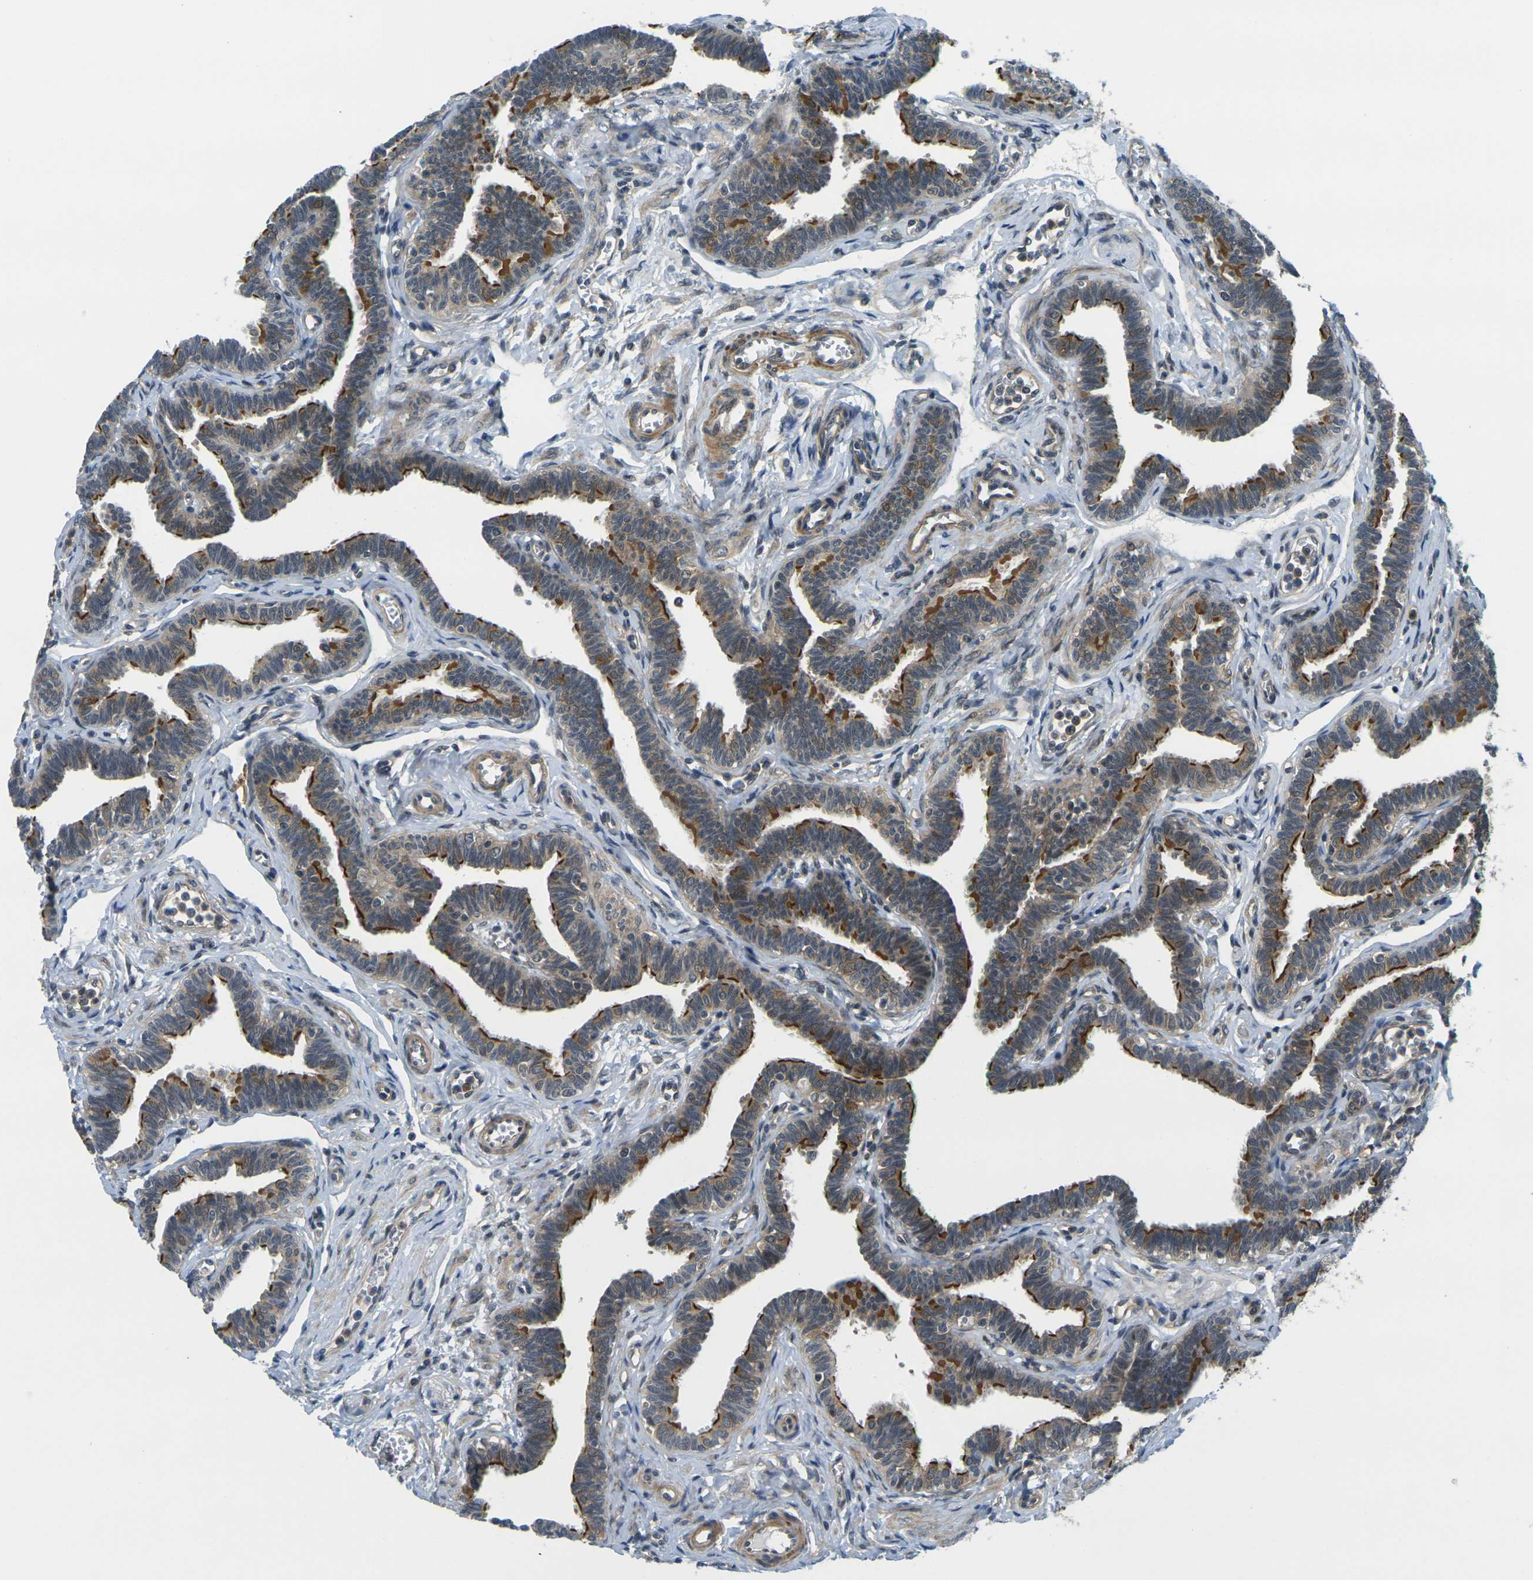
{"staining": {"intensity": "strong", "quantity": ">75%", "location": "cytoplasmic/membranous"}, "tissue": "fallopian tube", "cell_type": "Glandular cells", "image_type": "normal", "snomed": [{"axis": "morphology", "description": "Normal tissue, NOS"}, {"axis": "topography", "description": "Fallopian tube"}, {"axis": "topography", "description": "Ovary"}], "caption": "Protein staining of benign fallopian tube exhibits strong cytoplasmic/membranous staining in approximately >75% of glandular cells. (Stains: DAB (3,3'-diaminobenzidine) in brown, nuclei in blue, Microscopy: brightfield microscopy at high magnification).", "gene": "KCTD10", "patient": {"sex": "female", "age": 23}}